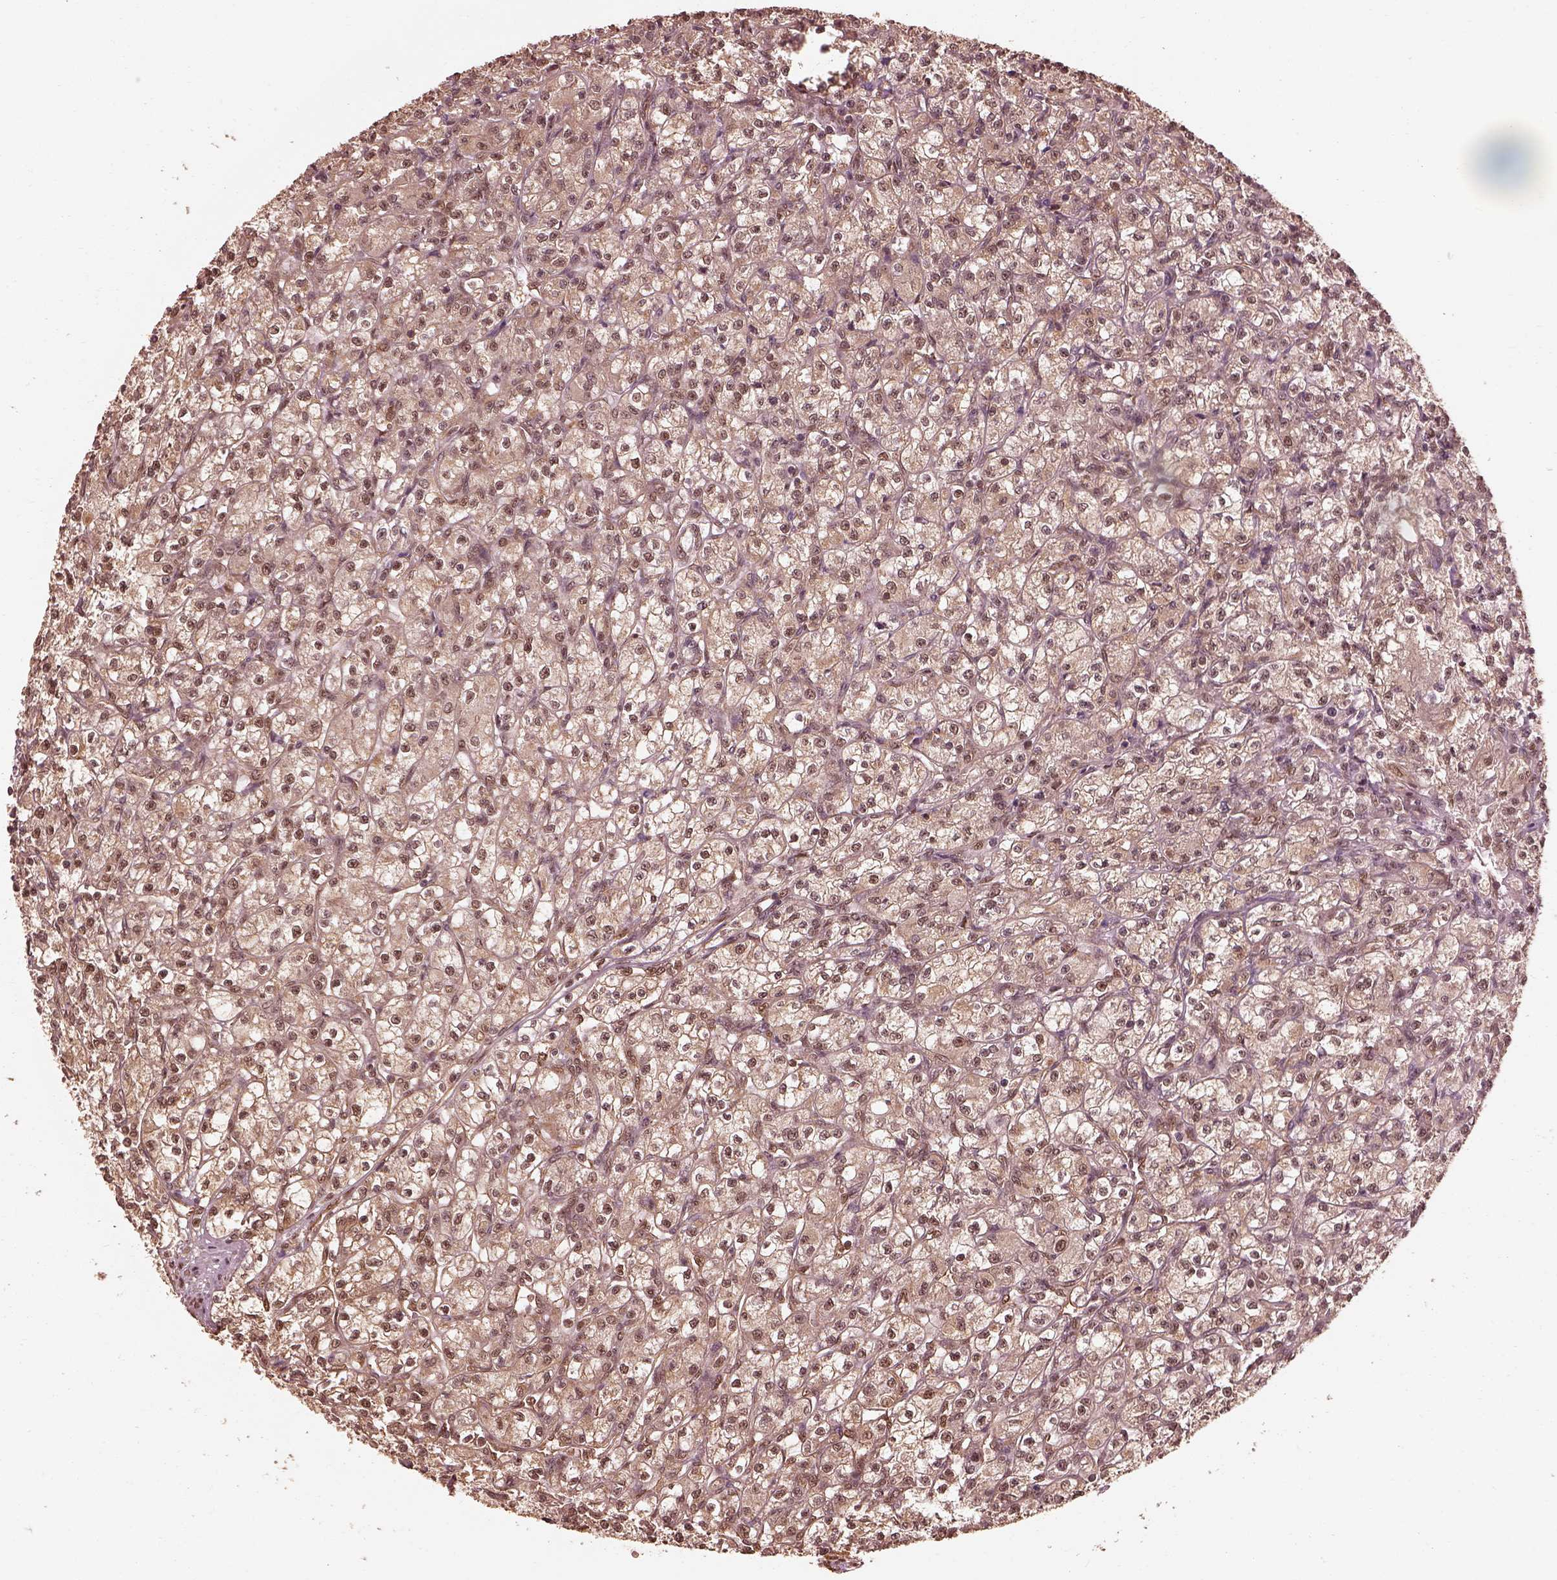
{"staining": {"intensity": "weak", "quantity": "25%-75%", "location": "cytoplasmic/membranous,nuclear"}, "tissue": "renal cancer", "cell_type": "Tumor cells", "image_type": "cancer", "snomed": [{"axis": "morphology", "description": "Adenocarcinoma, NOS"}, {"axis": "topography", "description": "Kidney"}], "caption": "Protein expression analysis of renal cancer (adenocarcinoma) reveals weak cytoplasmic/membranous and nuclear positivity in about 25%-75% of tumor cells.", "gene": "PSMC5", "patient": {"sex": "female", "age": 70}}